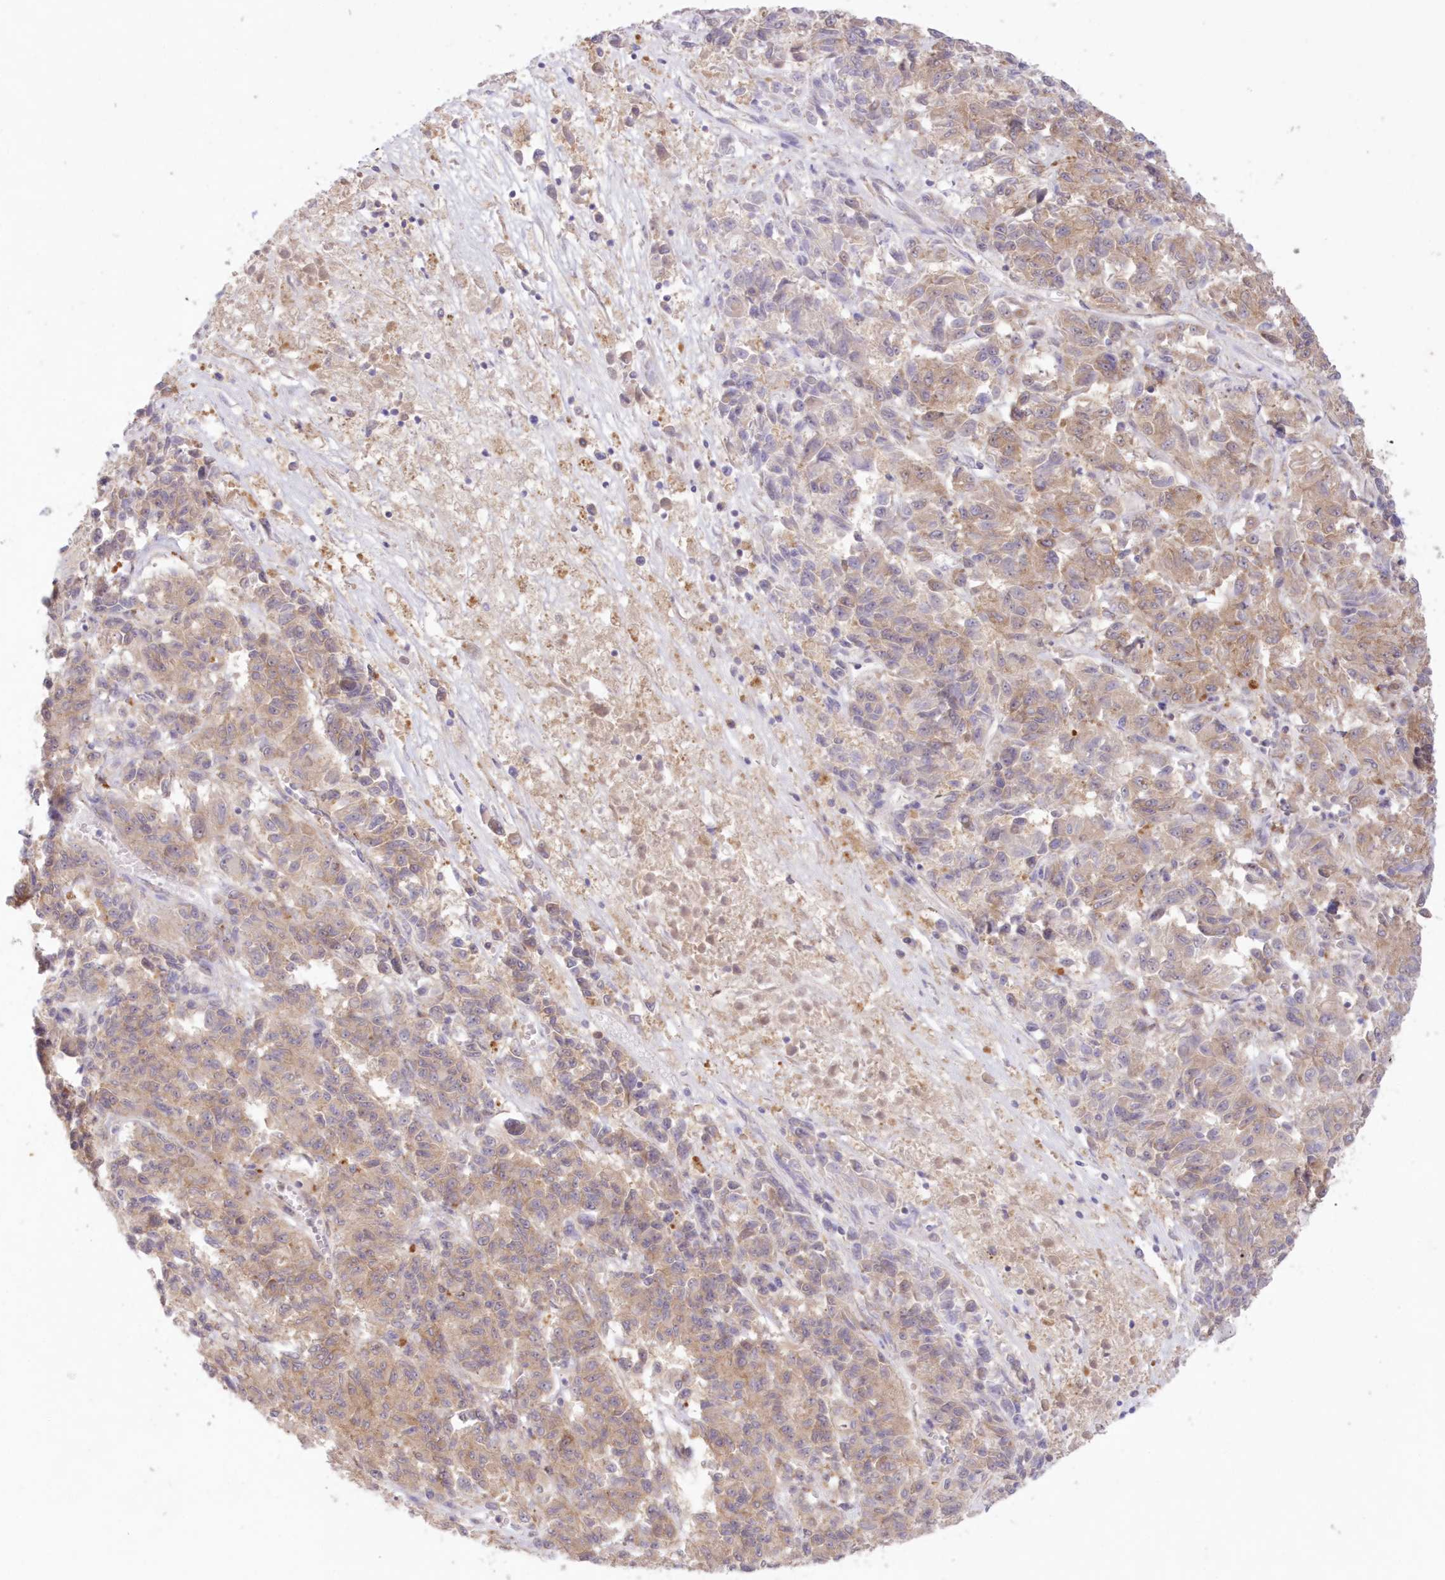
{"staining": {"intensity": "moderate", "quantity": ">75%", "location": "cytoplasmic/membranous"}, "tissue": "melanoma", "cell_type": "Tumor cells", "image_type": "cancer", "snomed": [{"axis": "morphology", "description": "Malignant melanoma, Metastatic site"}, {"axis": "topography", "description": "Lung"}], "caption": "Malignant melanoma (metastatic site) stained with a brown dye reveals moderate cytoplasmic/membranous positive staining in about >75% of tumor cells.", "gene": "RNPEP", "patient": {"sex": "male", "age": 64}}